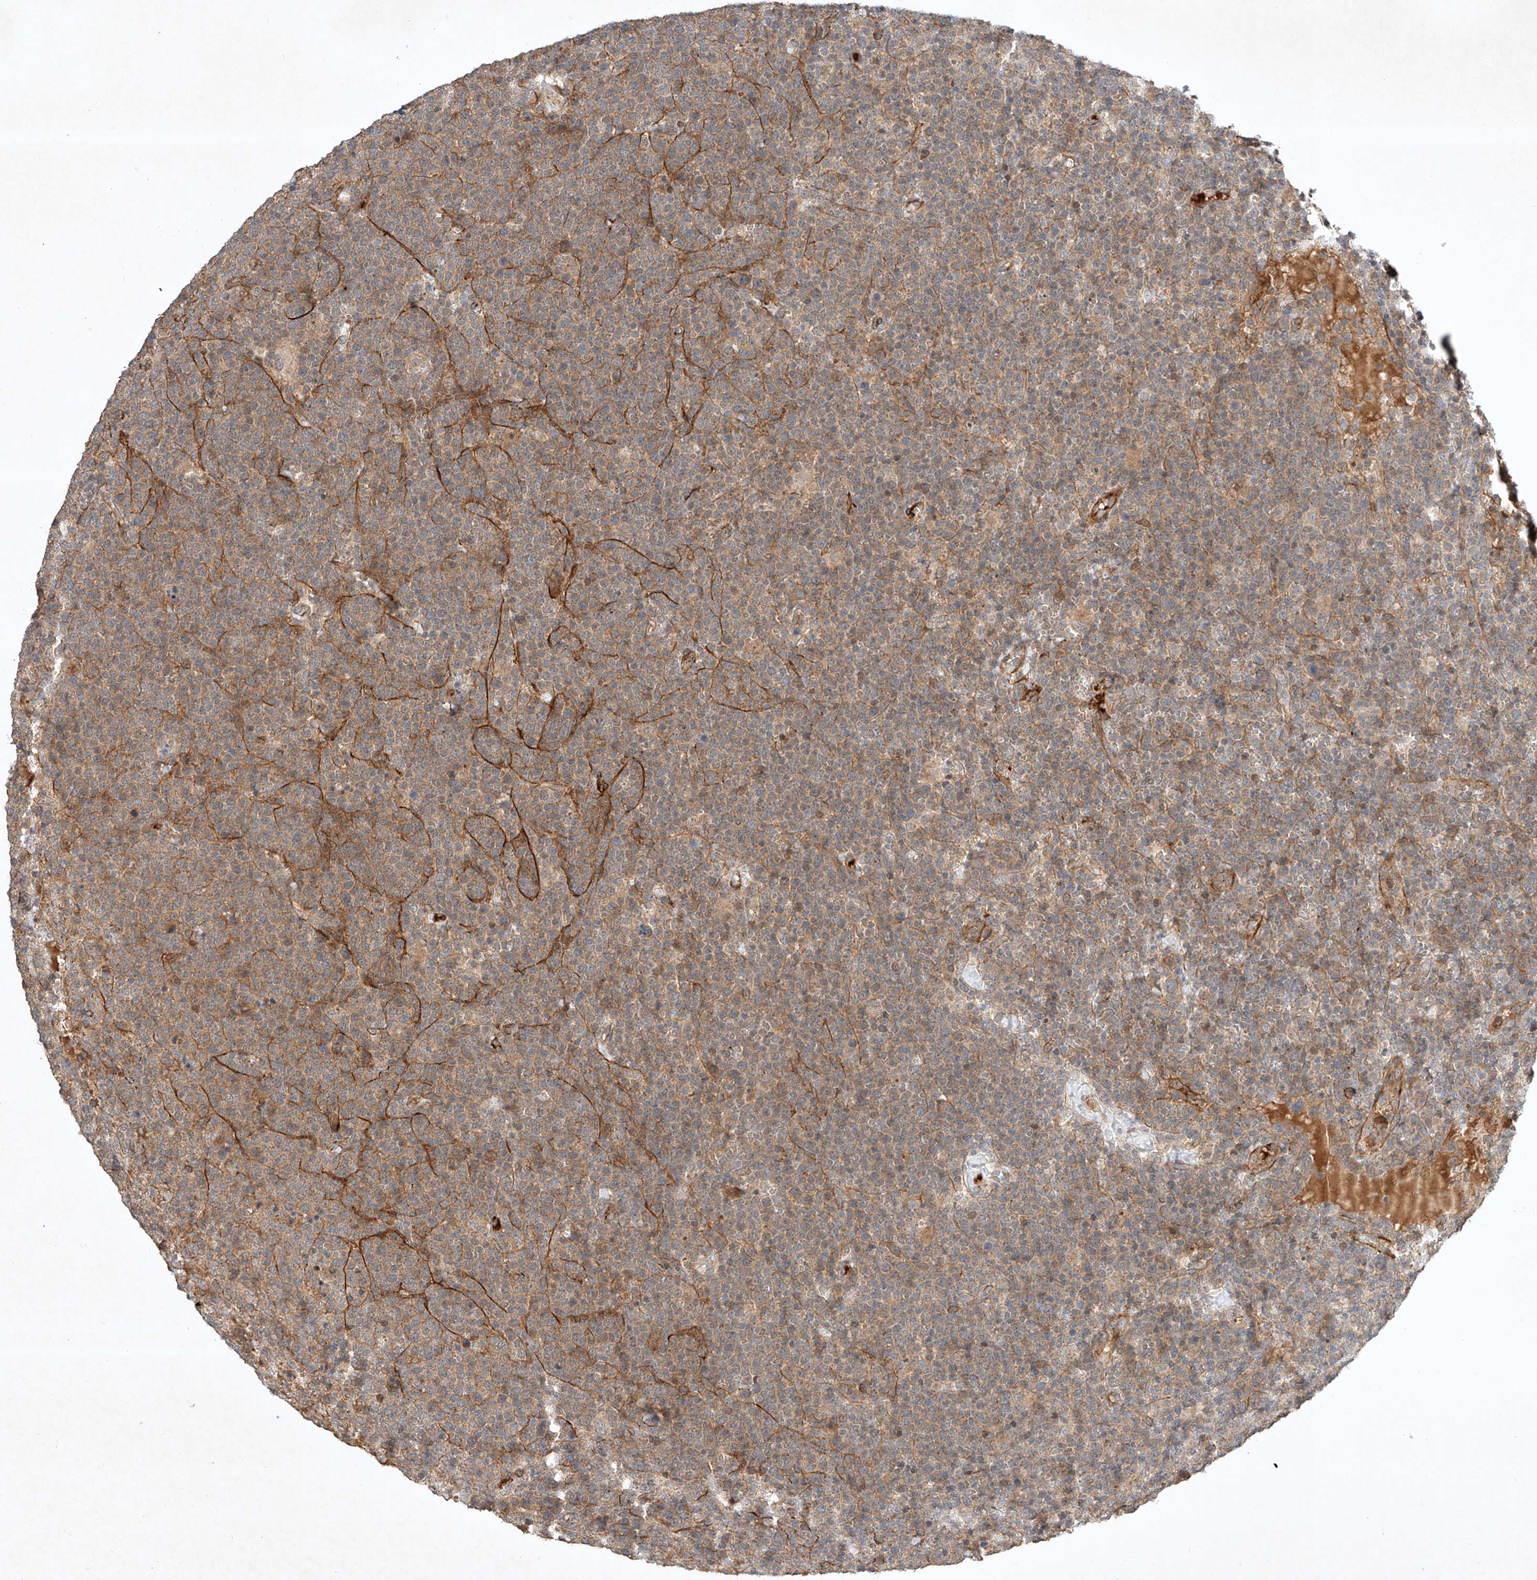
{"staining": {"intensity": "weak", "quantity": ">75%", "location": "cytoplasmic/membranous"}, "tissue": "lymphoma", "cell_type": "Tumor cells", "image_type": "cancer", "snomed": [{"axis": "morphology", "description": "Malignant lymphoma, non-Hodgkin's type, High grade"}, {"axis": "topography", "description": "Lymph node"}], "caption": "Immunohistochemistry (IHC) image of human malignant lymphoma, non-Hodgkin's type (high-grade) stained for a protein (brown), which shows low levels of weak cytoplasmic/membranous positivity in about >75% of tumor cells.", "gene": "ARHGAP33", "patient": {"sex": "male", "age": 61}}